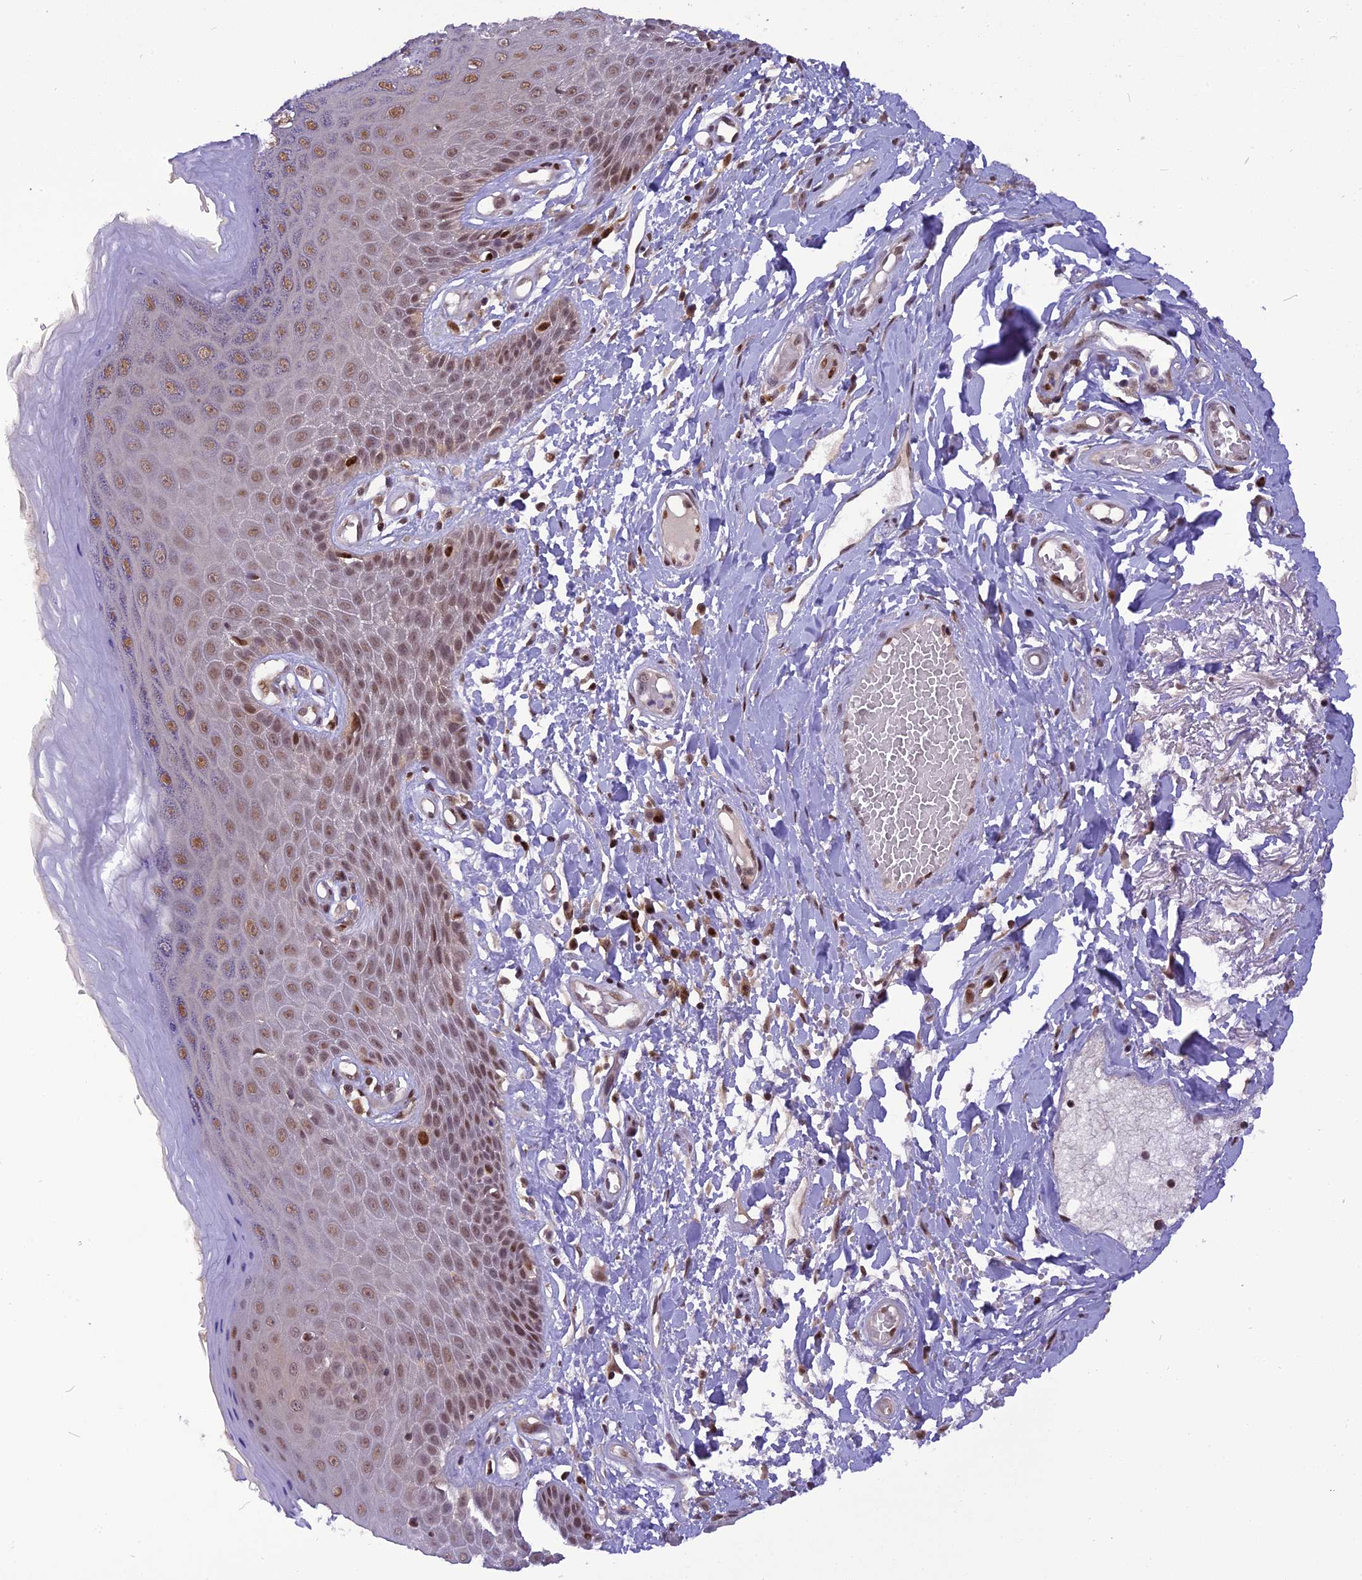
{"staining": {"intensity": "moderate", "quantity": ">75%", "location": "nuclear"}, "tissue": "skin", "cell_type": "Epidermal cells", "image_type": "normal", "snomed": [{"axis": "morphology", "description": "Normal tissue, NOS"}, {"axis": "topography", "description": "Anal"}], "caption": "Immunohistochemistry (IHC) of normal human skin demonstrates medium levels of moderate nuclear staining in about >75% of epidermal cells. The protein of interest is stained brown, and the nuclei are stained in blue (DAB (3,3'-diaminobenzidine) IHC with brightfield microscopy, high magnification).", "gene": "RABGGTA", "patient": {"sex": "male", "age": 78}}